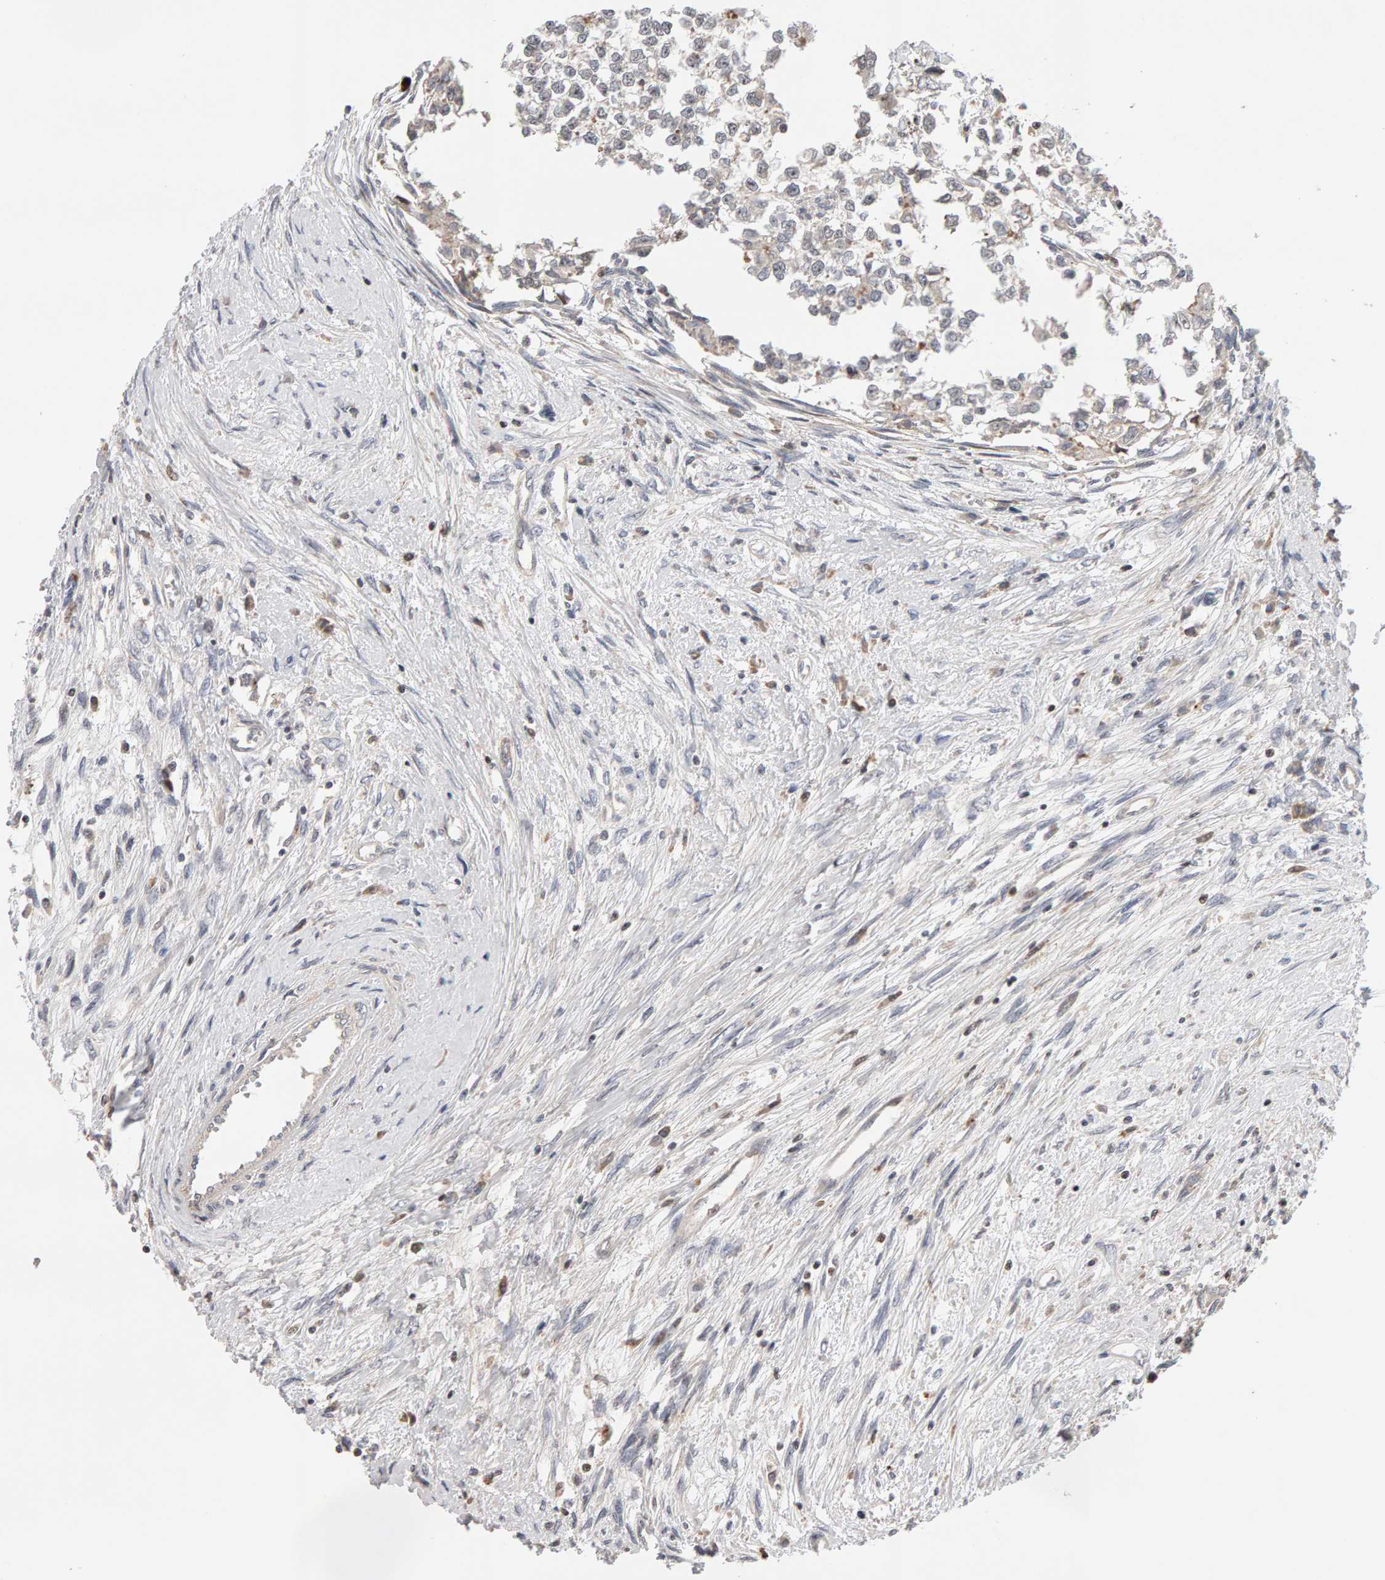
{"staining": {"intensity": "negative", "quantity": "none", "location": "none"}, "tissue": "testis cancer", "cell_type": "Tumor cells", "image_type": "cancer", "snomed": [{"axis": "morphology", "description": "Seminoma, NOS"}, {"axis": "morphology", "description": "Carcinoma, Embryonal, NOS"}, {"axis": "topography", "description": "Testis"}], "caption": "IHC histopathology image of testis seminoma stained for a protein (brown), which displays no staining in tumor cells.", "gene": "LZTS1", "patient": {"sex": "male", "age": 51}}